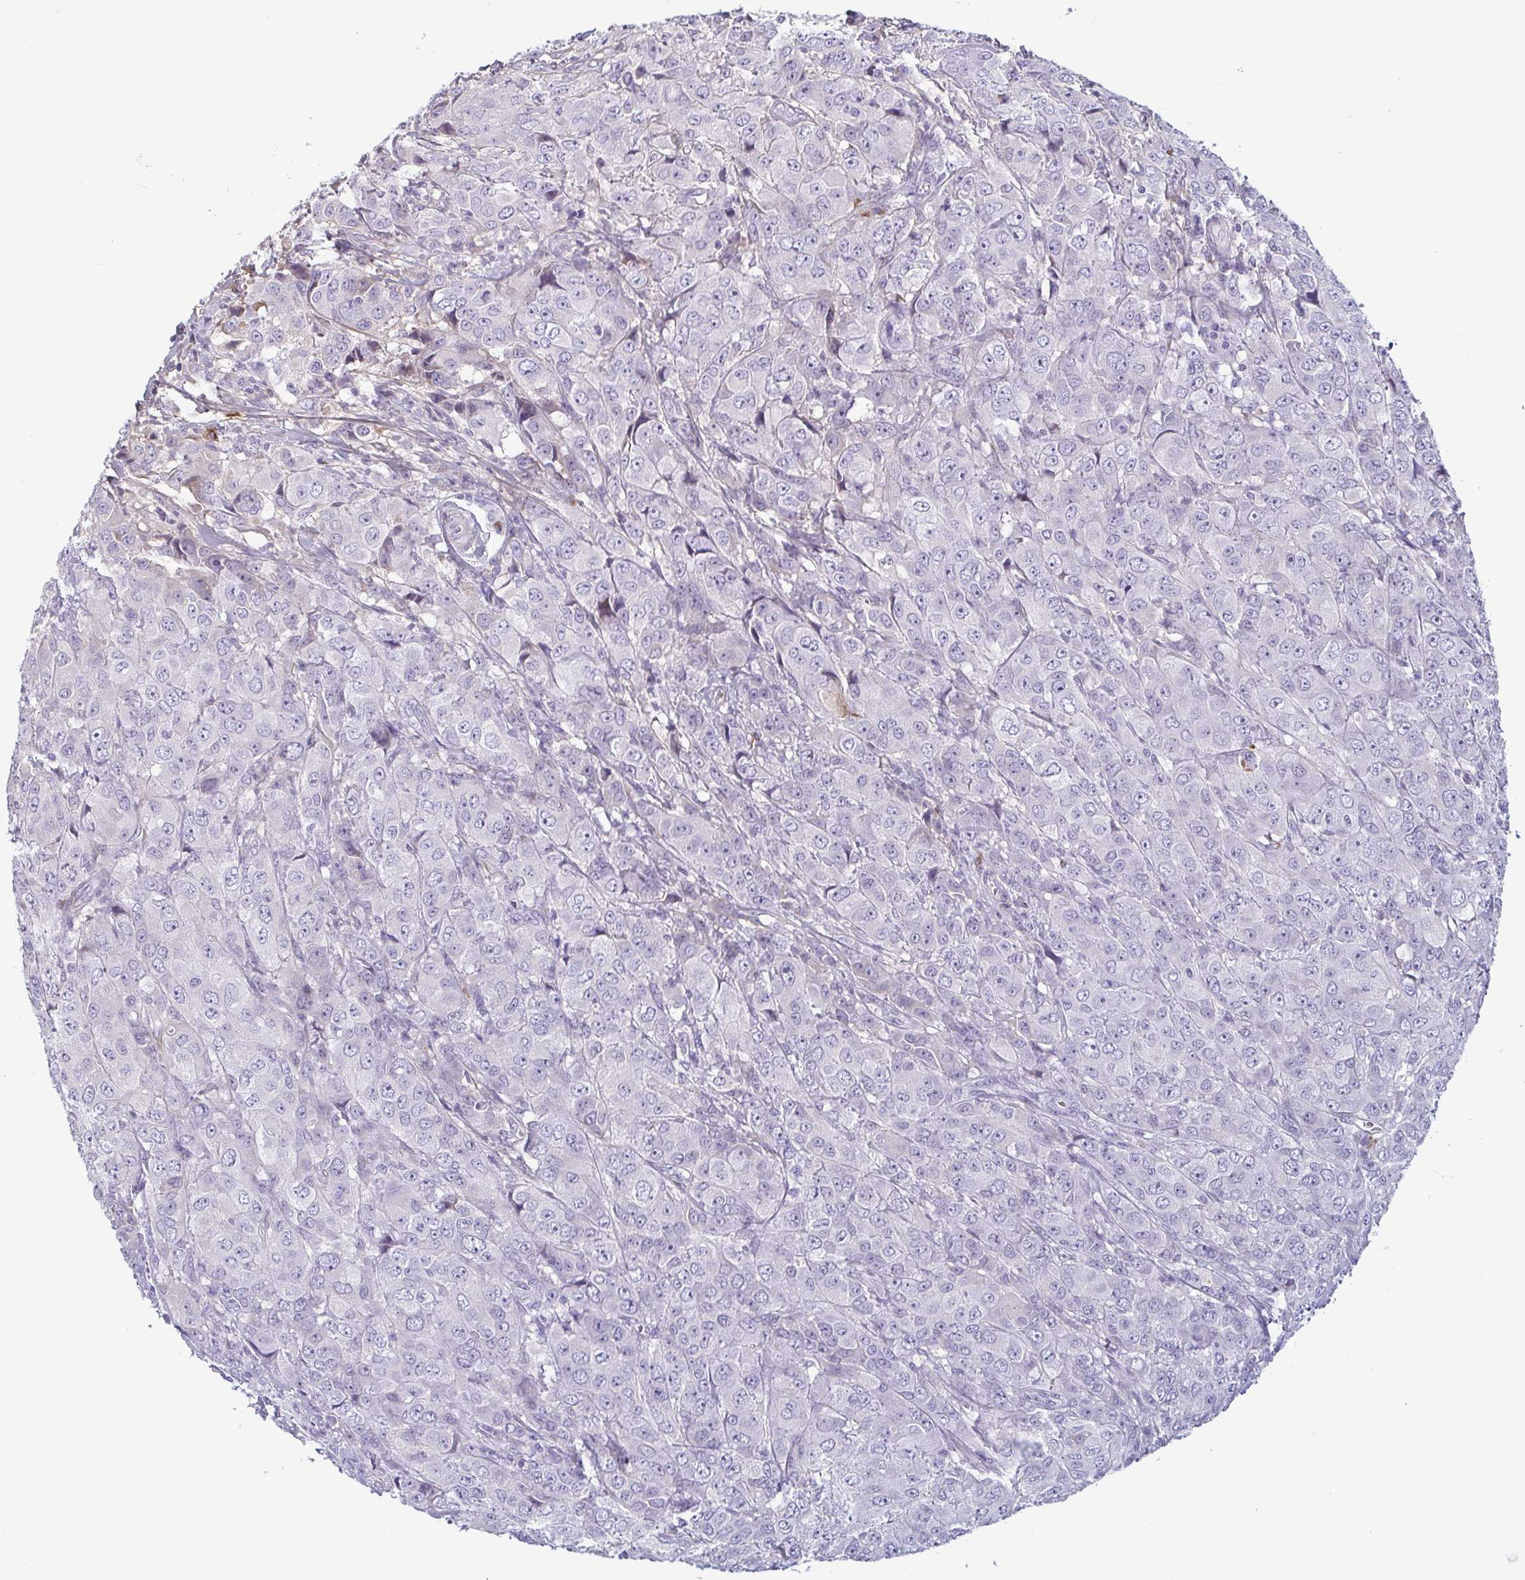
{"staining": {"intensity": "negative", "quantity": "none", "location": "none"}, "tissue": "breast cancer", "cell_type": "Tumor cells", "image_type": "cancer", "snomed": [{"axis": "morphology", "description": "Normal tissue, NOS"}, {"axis": "morphology", "description": "Duct carcinoma"}, {"axis": "topography", "description": "Breast"}], "caption": "A photomicrograph of human breast cancer (infiltrating ductal carcinoma) is negative for staining in tumor cells.", "gene": "ECM1", "patient": {"sex": "female", "age": 43}}